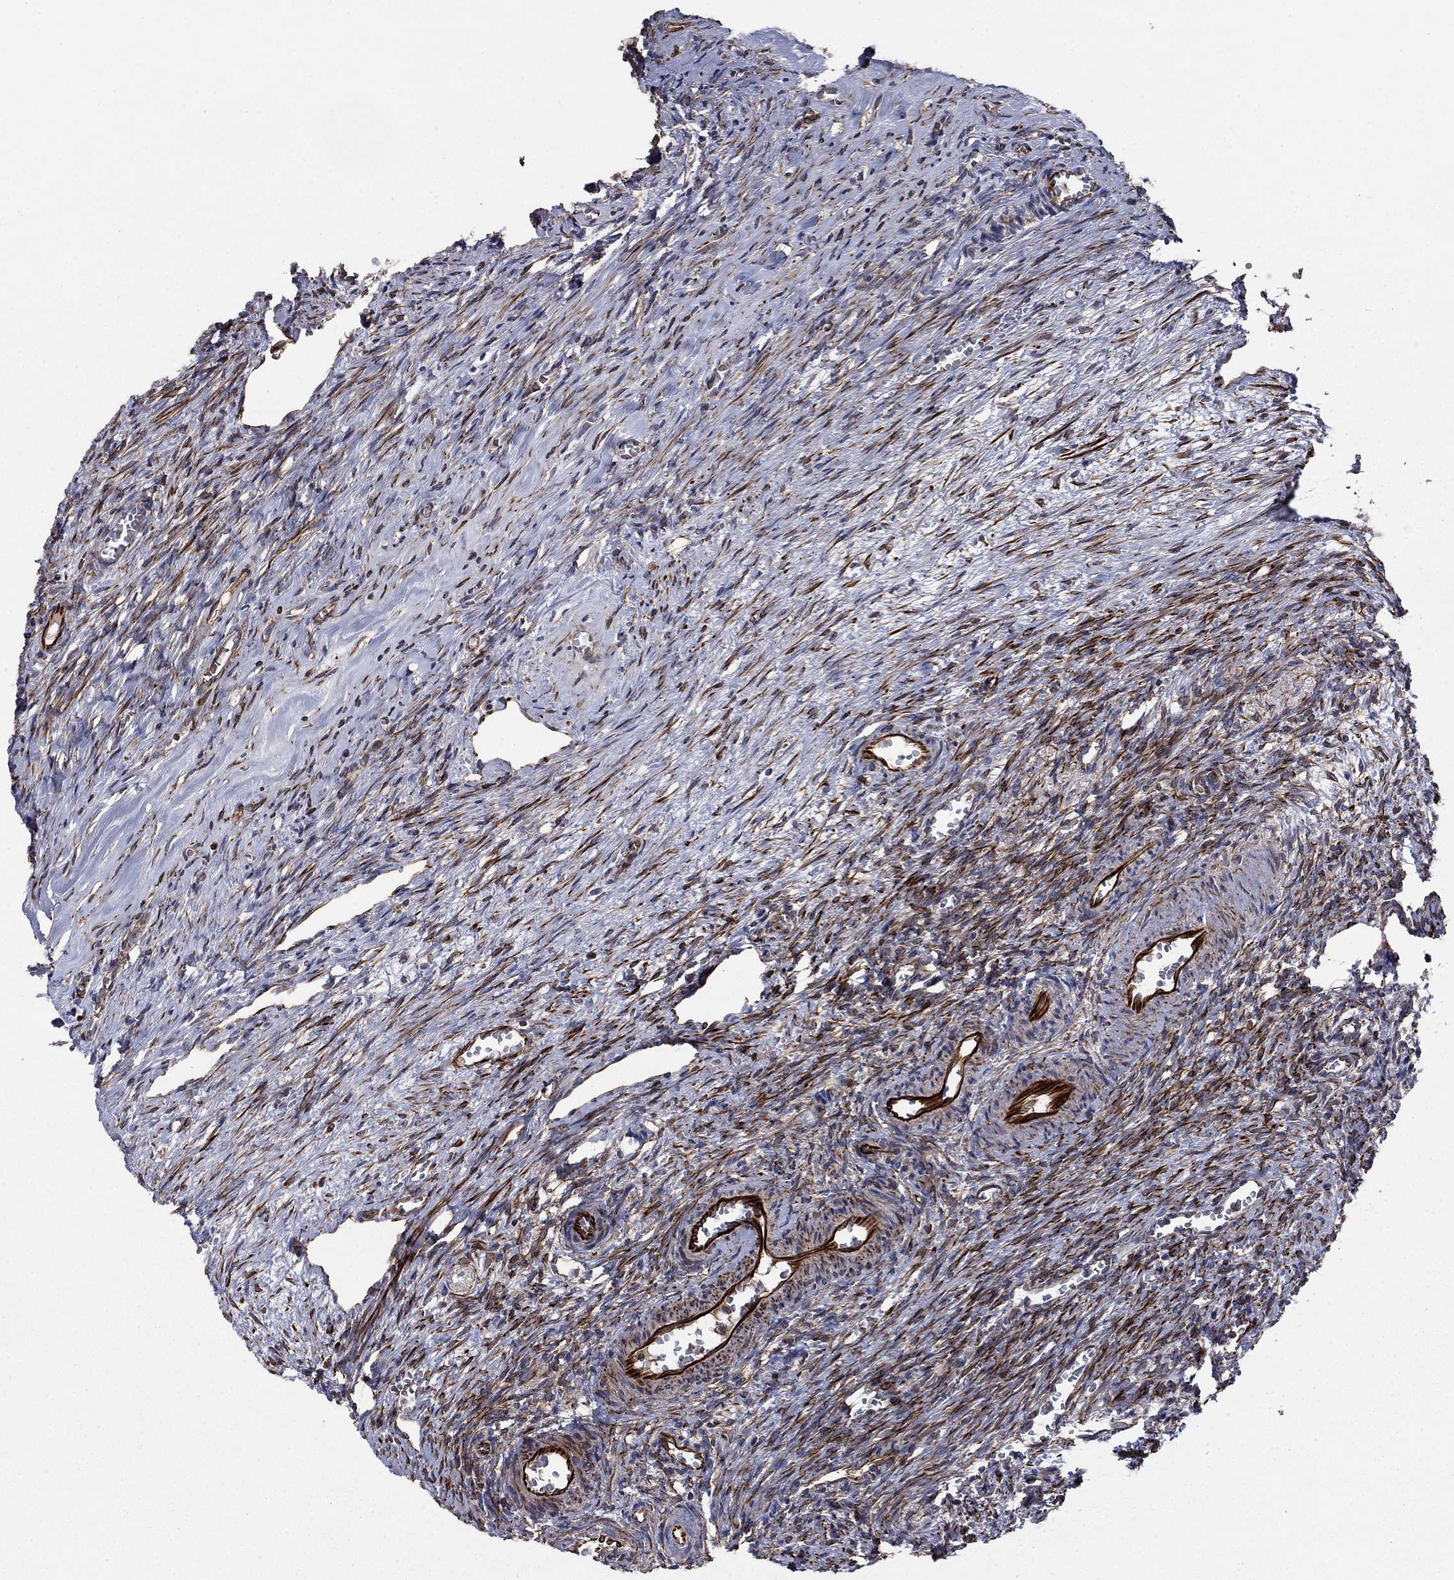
{"staining": {"intensity": "negative", "quantity": "none", "location": "none"}, "tissue": "ovary", "cell_type": "Ovarian stroma cells", "image_type": "normal", "snomed": [{"axis": "morphology", "description": "Normal tissue, NOS"}, {"axis": "topography", "description": "Ovary"}], "caption": "Image shows no protein staining in ovarian stroma cells of benign ovary.", "gene": "NDUFC1", "patient": {"sex": "female", "age": 39}}